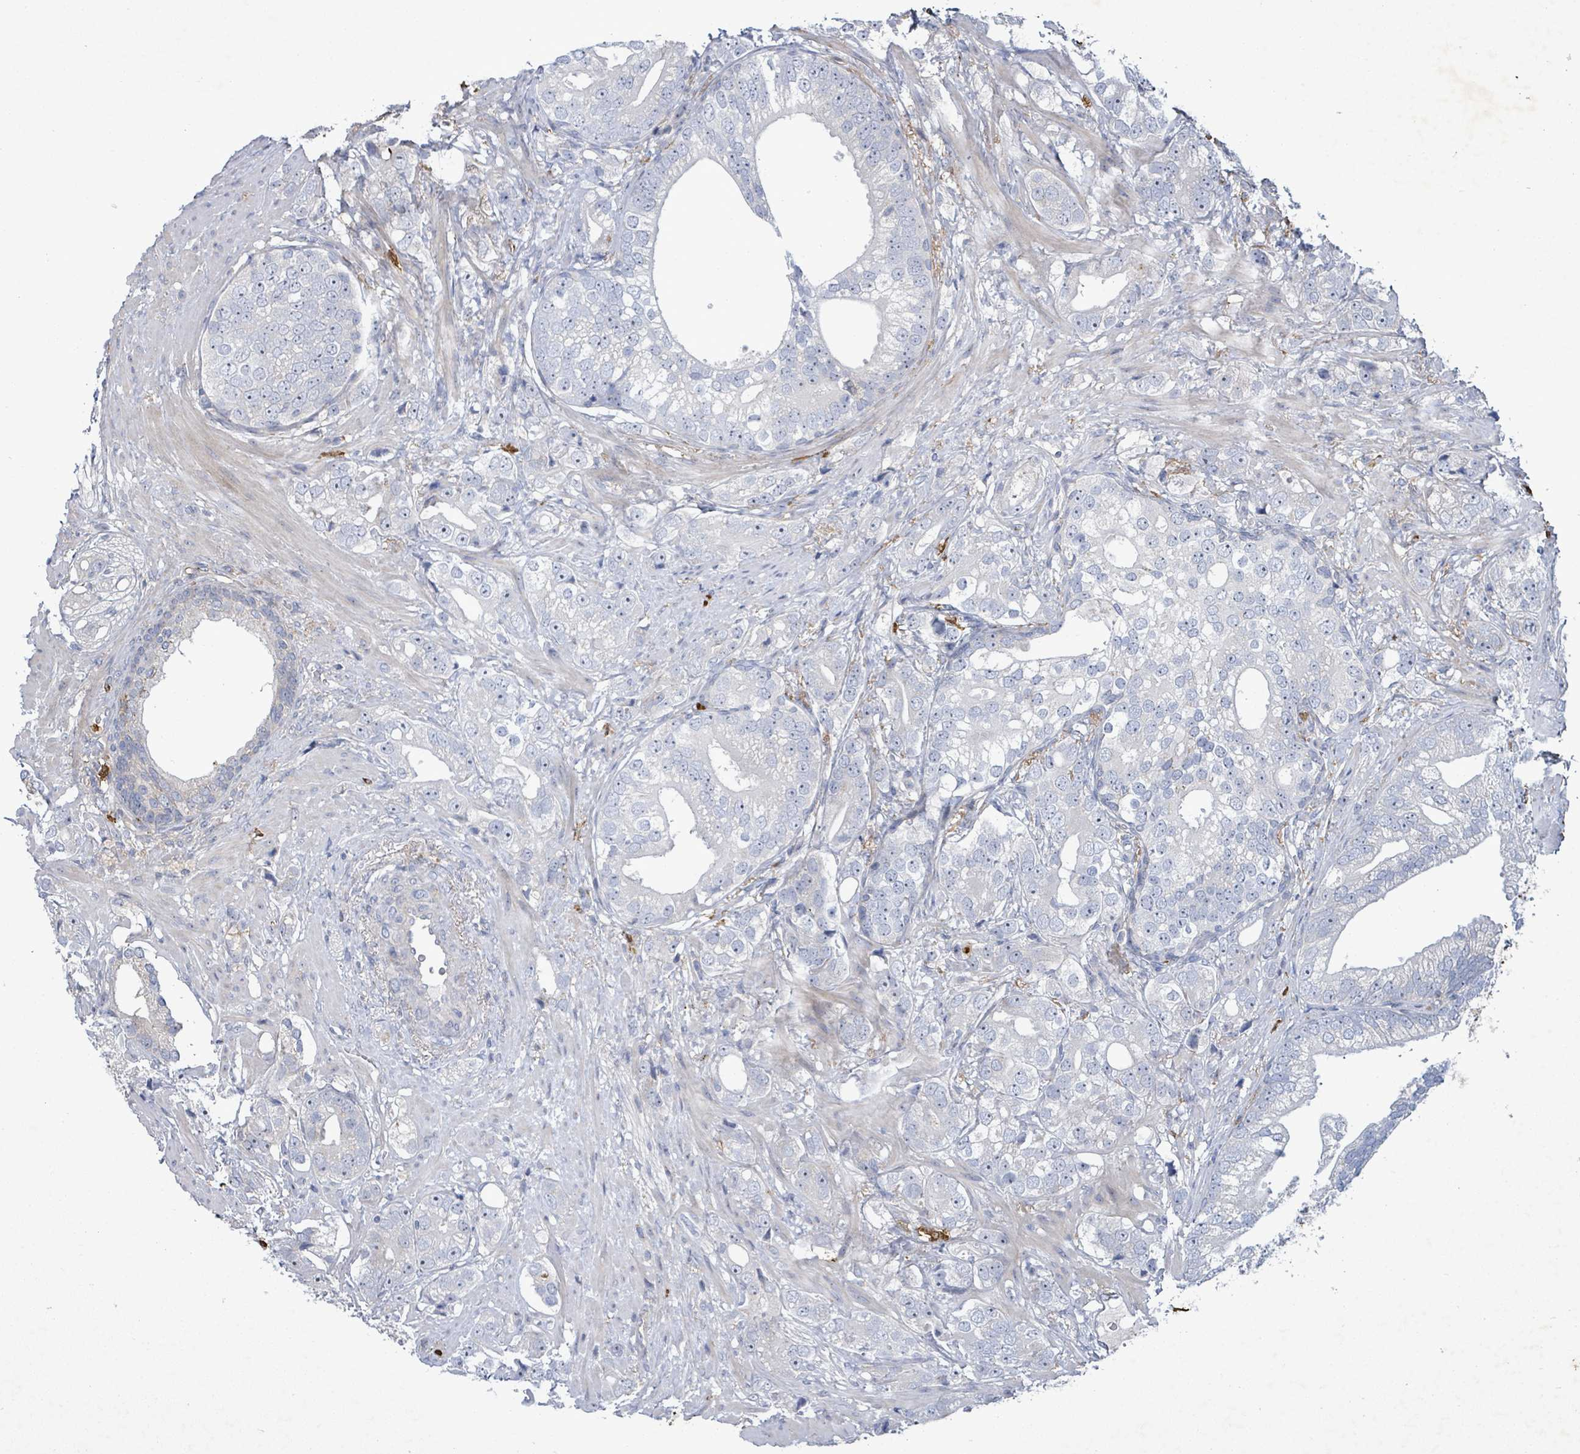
{"staining": {"intensity": "negative", "quantity": "none", "location": "none"}, "tissue": "prostate cancer", "cell_type": "Tumor cells", "image_type": "cancer", "snomed": [{"axis": "morphology", "description": "Adenocarcinoma, High grade"}, {"axis": "topography", "description": "Prostate"}], "caption": "Prostate cancer was stained to show a protein in brown. There is no significant expression in tumor cells.", "gene": "FAM210A", "patient": {"sex": "male", "age": 75}}